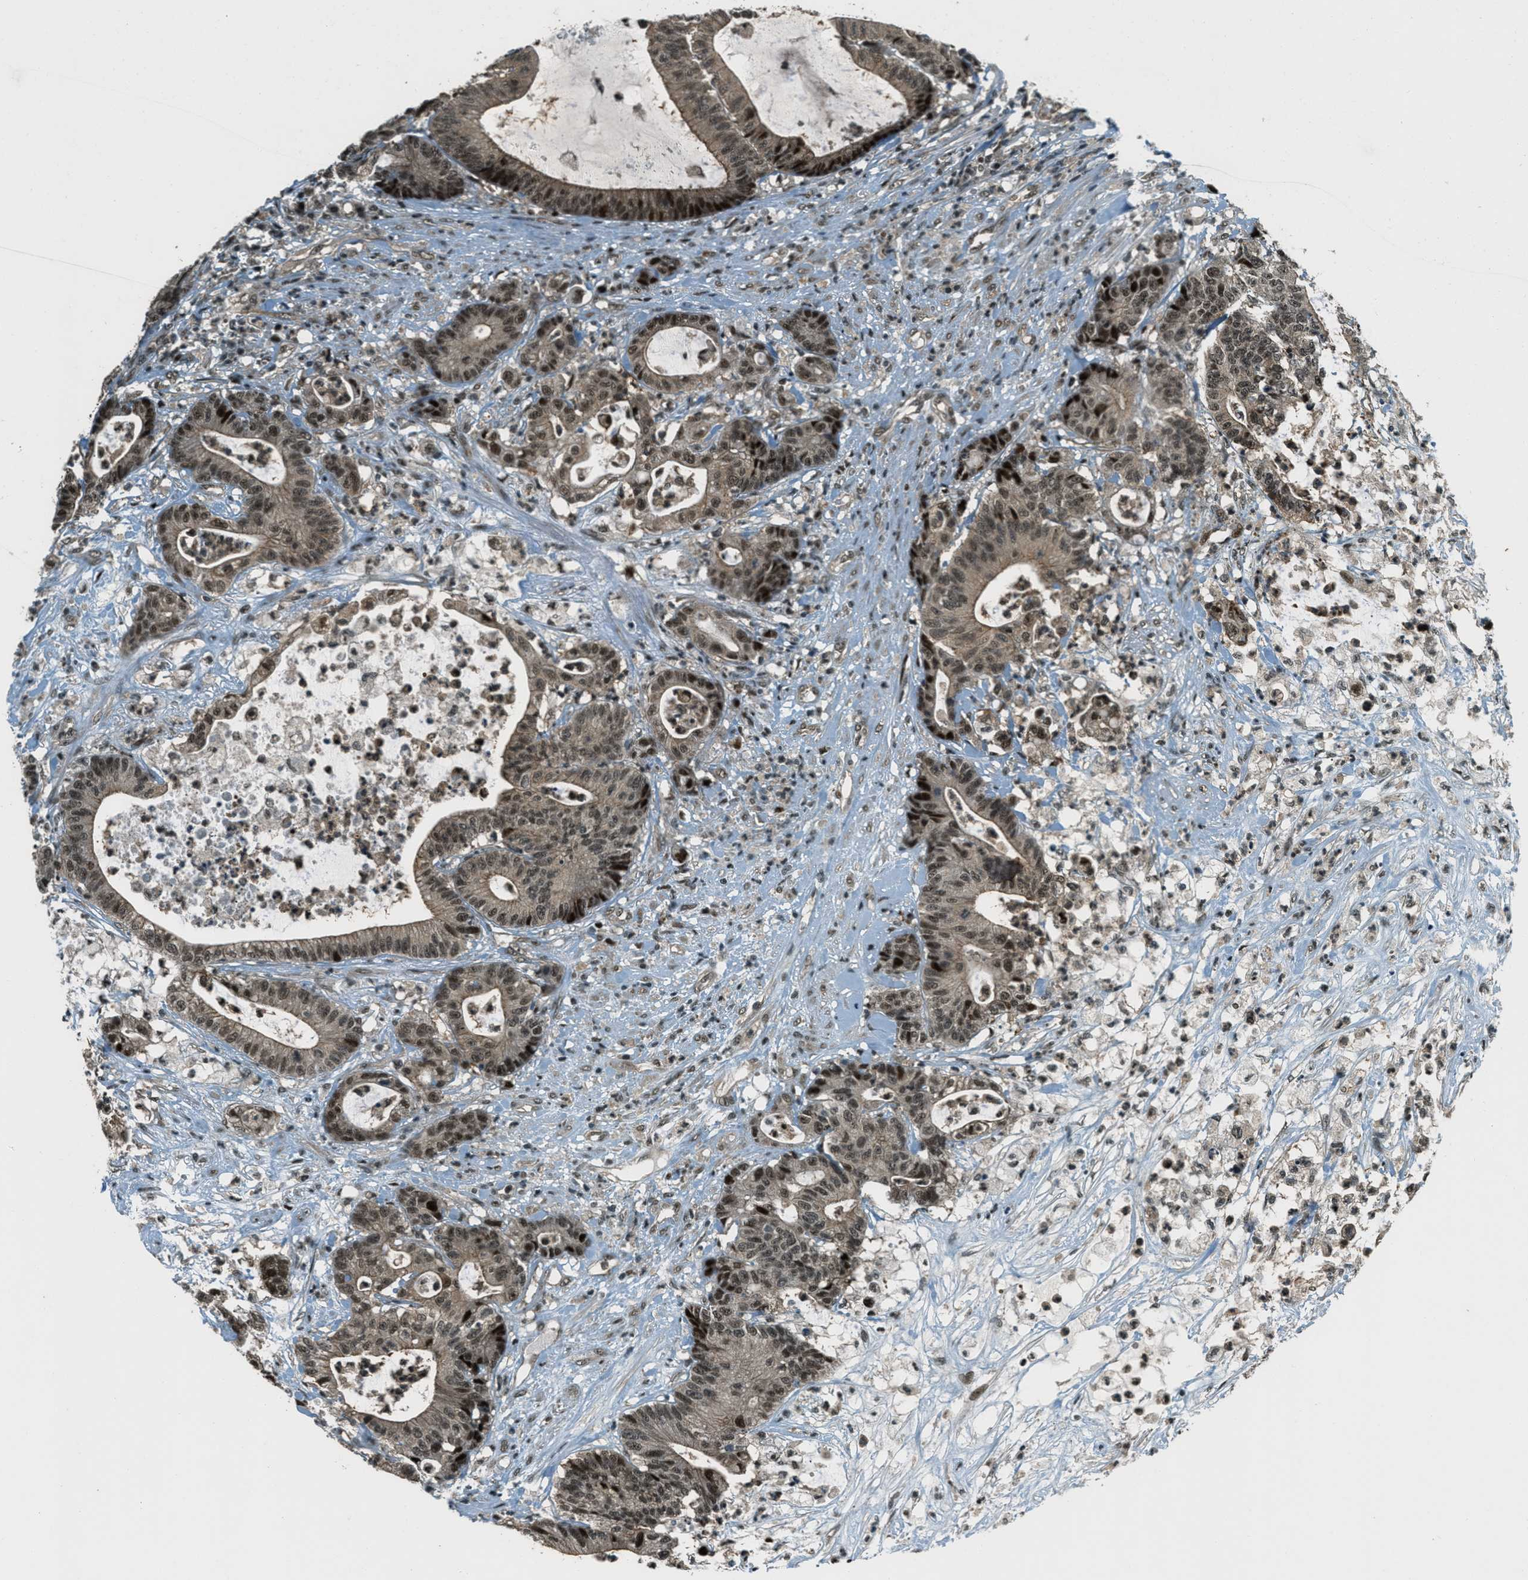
{"staining": {"intensity": "moderate", "quantity": ">75%", "location": "cytoplasmic/membranous,nuclear"}, "tissue": "colorectal cancer", "cell_type": "Tumor cells", "image_type": "cancer", "snomed": [{"axis": "morphology", "description": "Adenocarcinoma, NOS"}, {"axis": "topography", "description": "Colon"}], "caption": "This histopathology image displays immunohistochemistry (IHC) staining of colorectal cancer (adenocarcinoma), with medium moderate cytoplasmic/membranous and nuclear positivity in about >75% of tumor cells.", "gene": "FOXM1", "patient": {"sex": "female", "age": 84}}